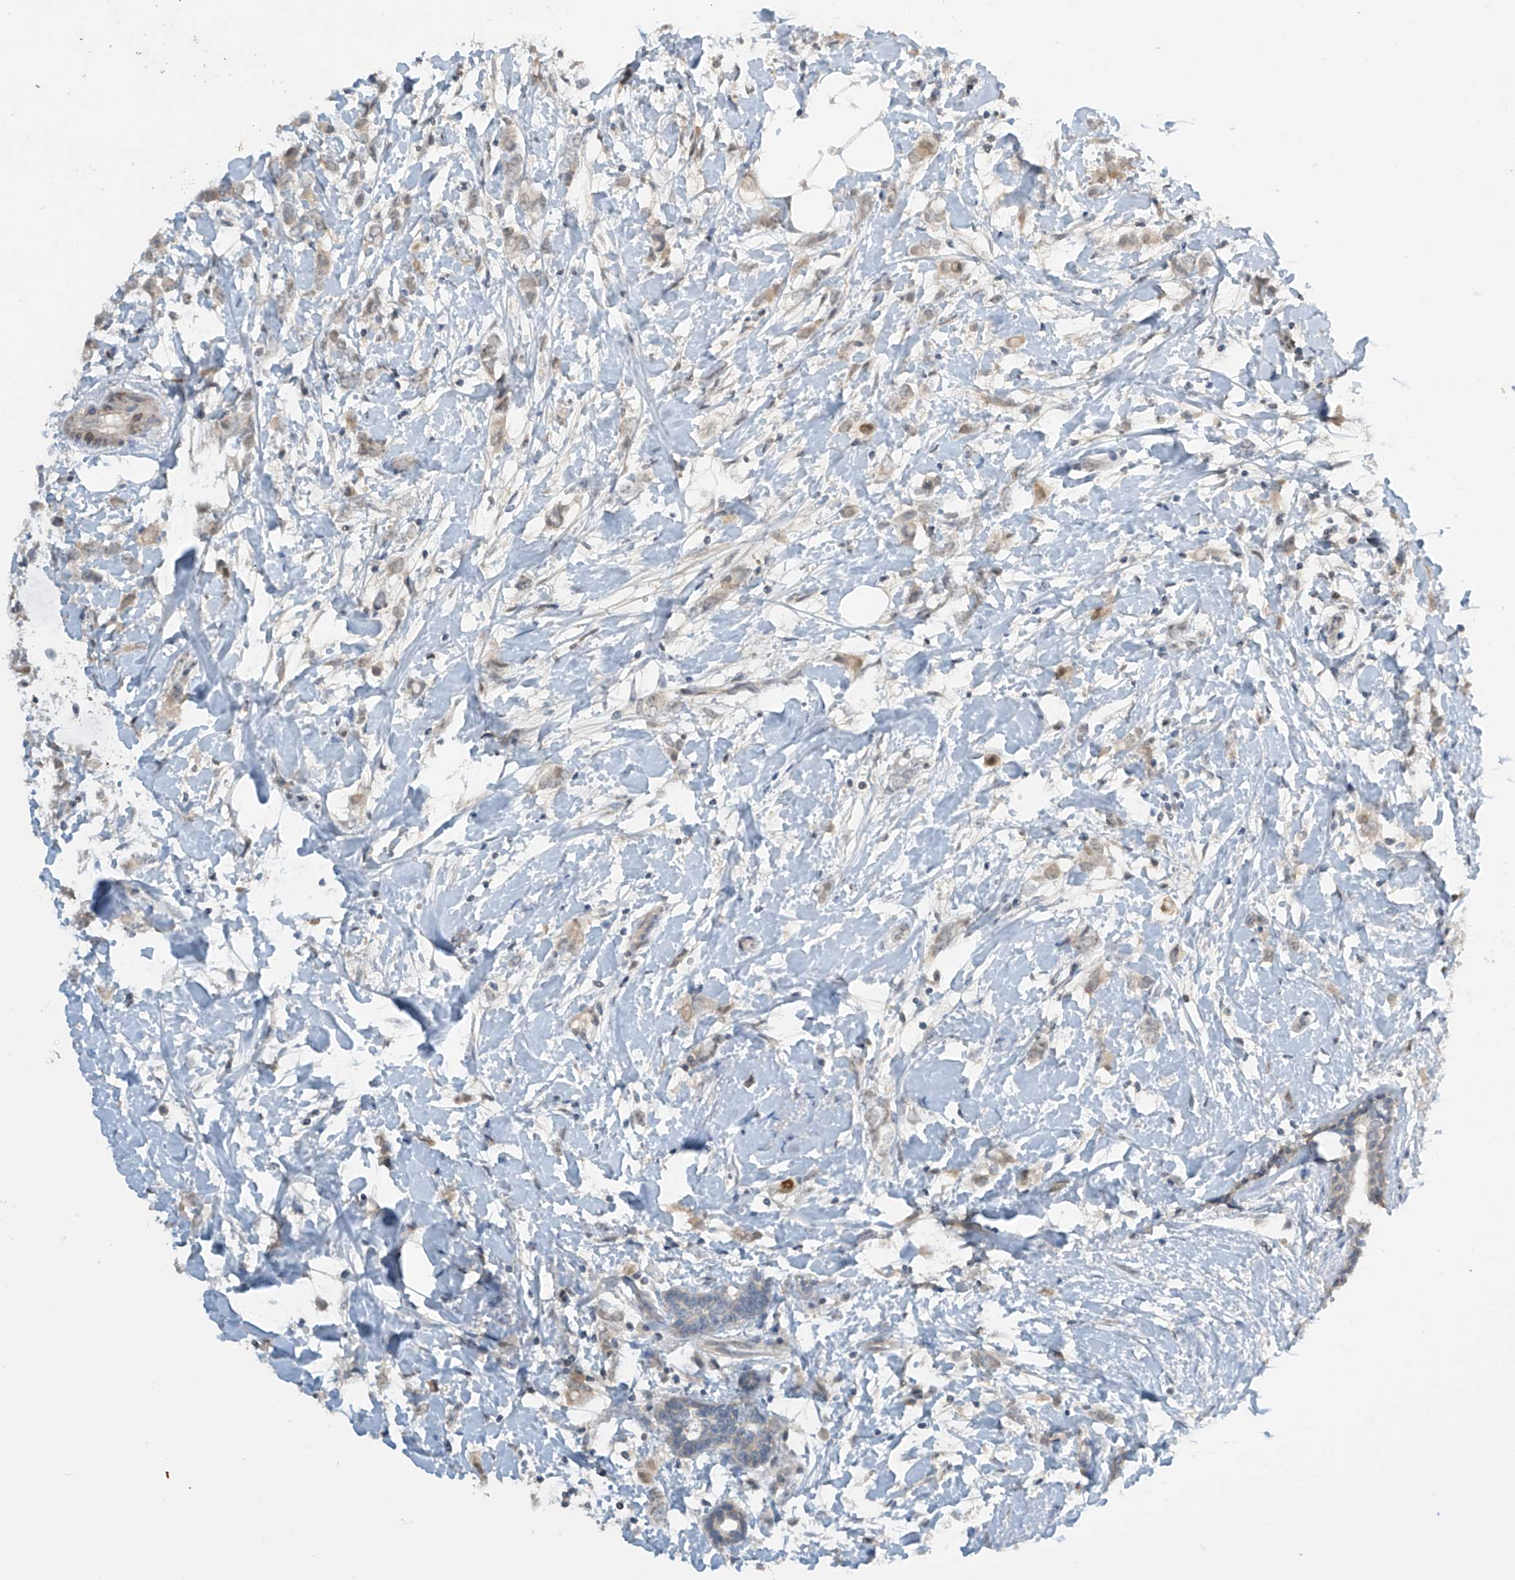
{"staining": {"intensity": "weak", "quantity": "<25%", "location": "cytoplasmic/membranous"}, "tissue": "breast cancer", "cell_type": "Tumor cells", "image_type": "cancer", "snomed": [{"axis": "morphology", "description": "Normal tissue, NOS"}, {"axis": "morphology", "description": "Lobular carcinoma"}, {"axis": "topography", "description": "Breast"}], "caption": "Breast cancer was stained to show a protein in brown. There is no significant positivity in tumor cells.", "gene": "METAP1D", "patient": {"sex": "female", "age": 47}}